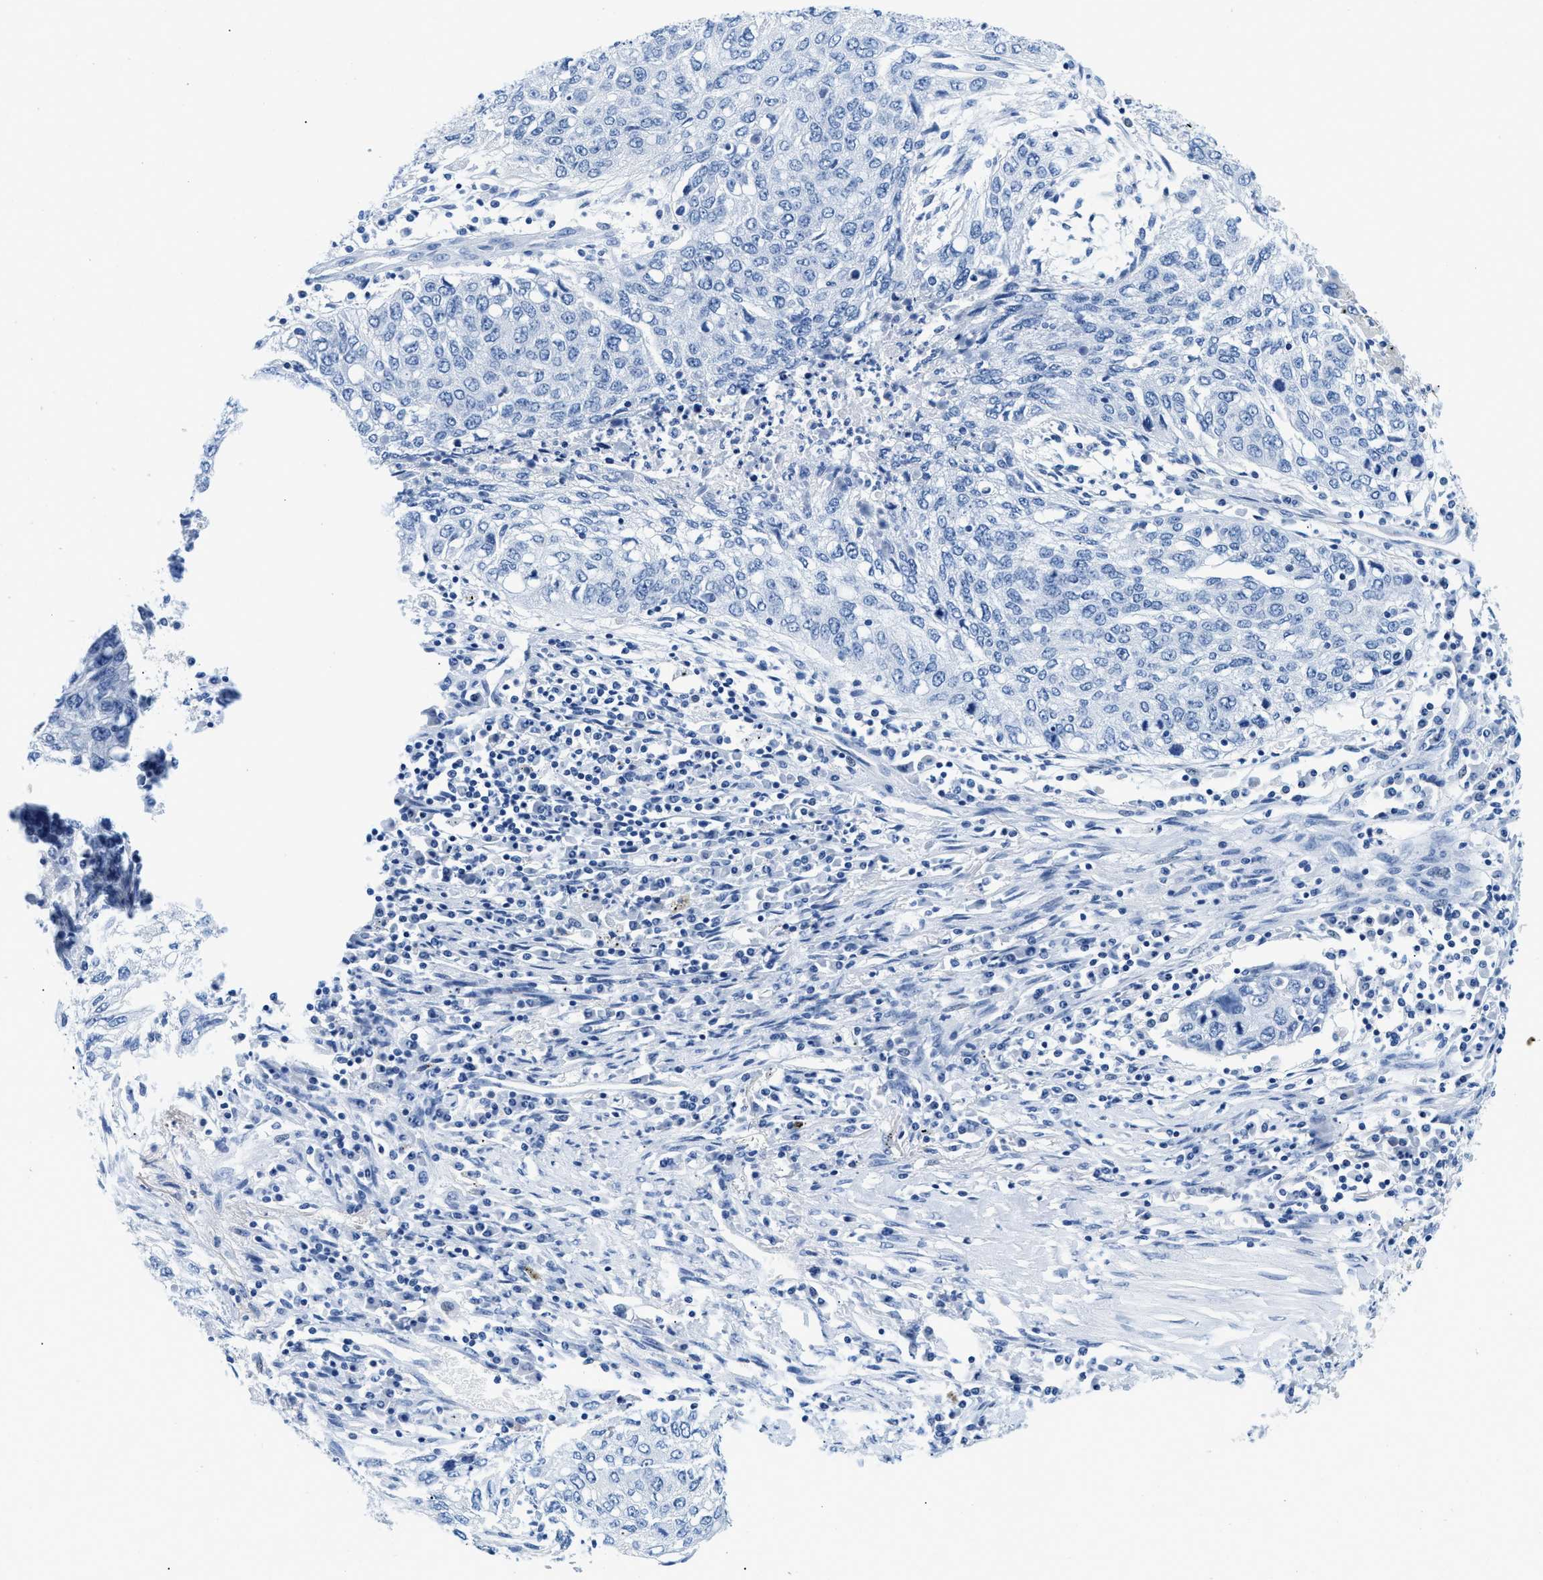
{"staining": {"intensity": "negative", "quantity": "none", "location": "none"}, "tissue": "lung cancer", "cell_type": "Tumor cells", "image_type": "cancer", "snomed": [{"axis": "morphology", "description": "Squamous cell carcinoma, NOS"}, {"axis": "topography", "description": "Lung"}], "caption": "There is no significant positivity in tumor cells of lung cancer (squamous cell carcinoma).", "gene": "GSN", "patient": {"sex": "female", "age": 63}}